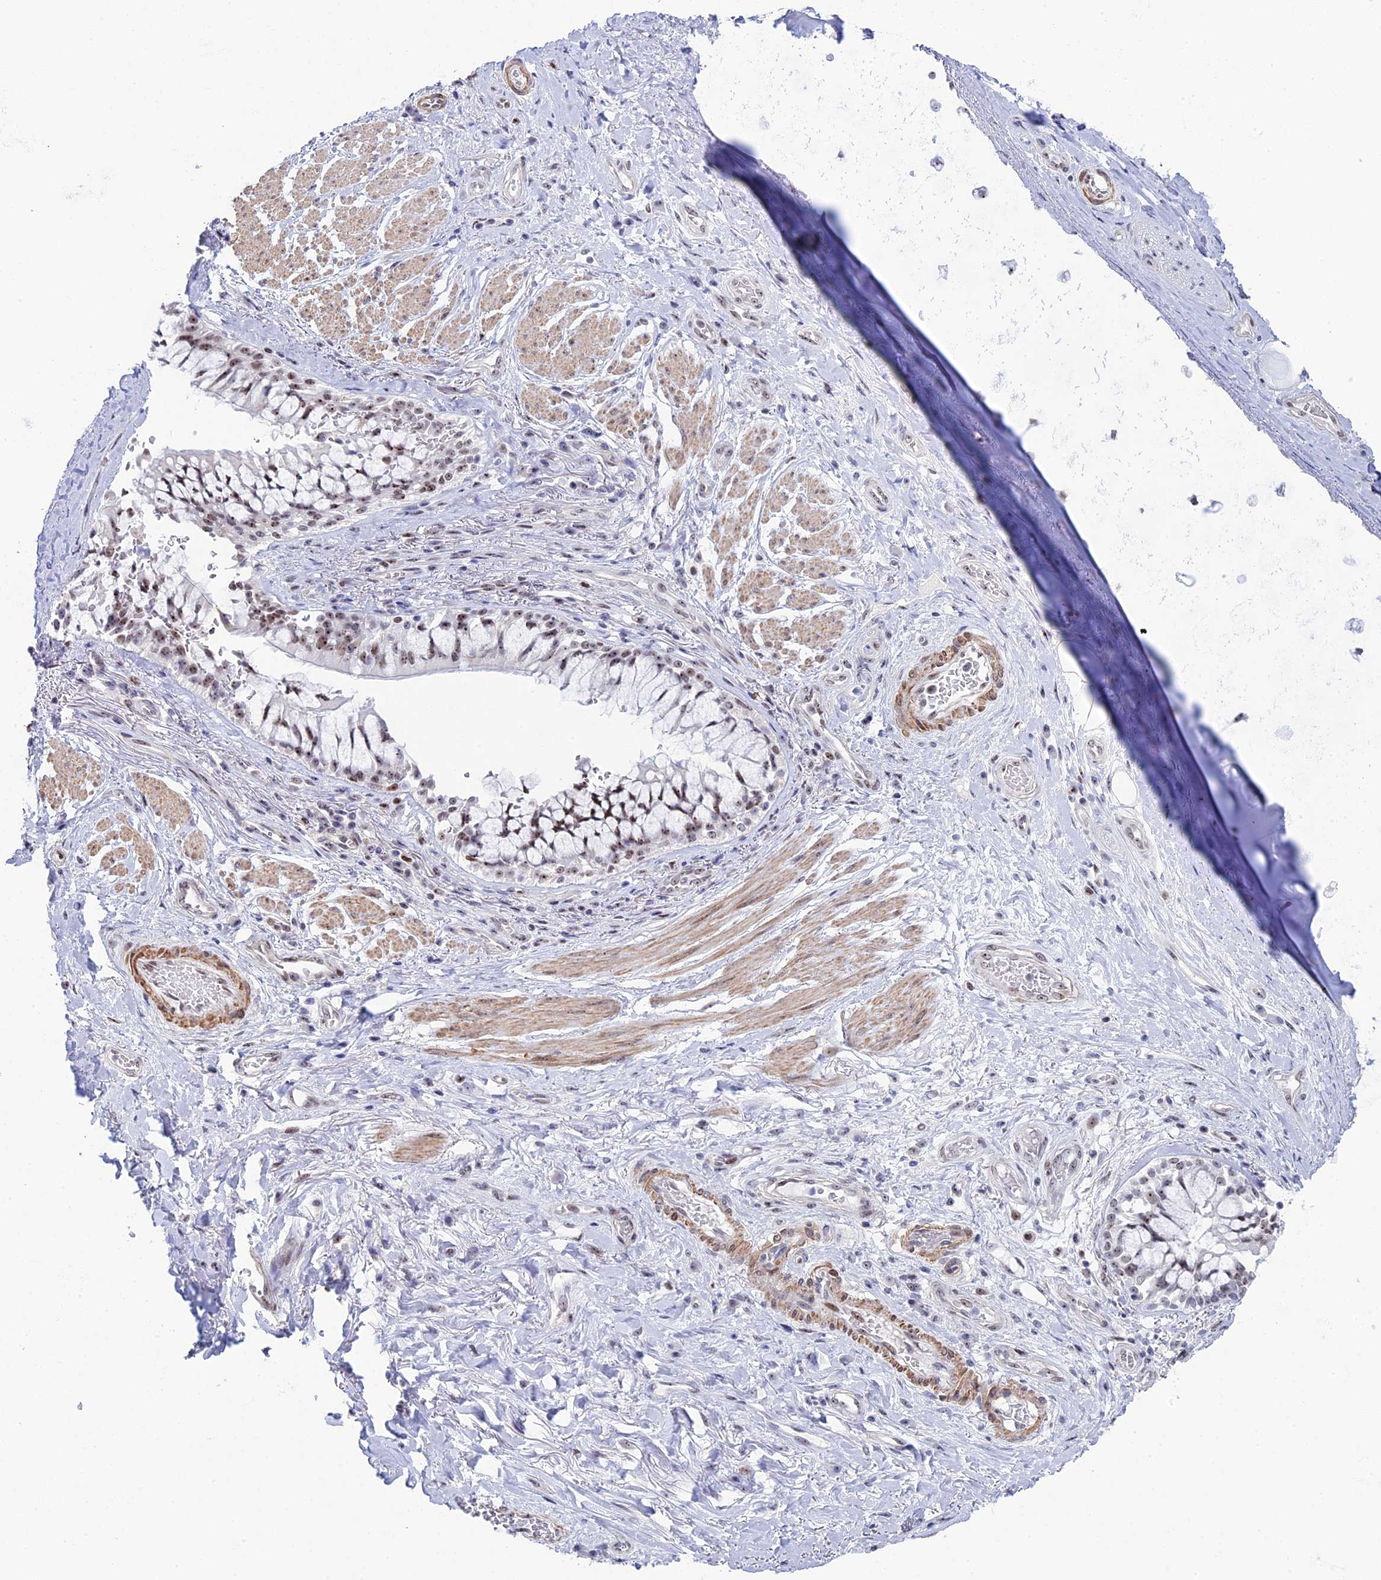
{"staining": {"intensity": "negative", "quantity": "none", "location": "none"}, "tissue": "soft tissue", "cell_type": "Chondrocytes", "image_type": "normal", "snomed": [{"axis": "morphology", "description": "Normal tissue, NOS"}, {"axis": "morphology", "description": "Squamous cell carcinoma, NOS"}, {"axis": "topography", "description": "Bronchus"}, {"axis": "topography", "description": "Lung"}], "caption": "The immunohistochemistry micrograph has no significant expression in chondrocytes of soft tissue.", "gene": "CCDC86", "patient": {"sex": "male", "age": 64}}